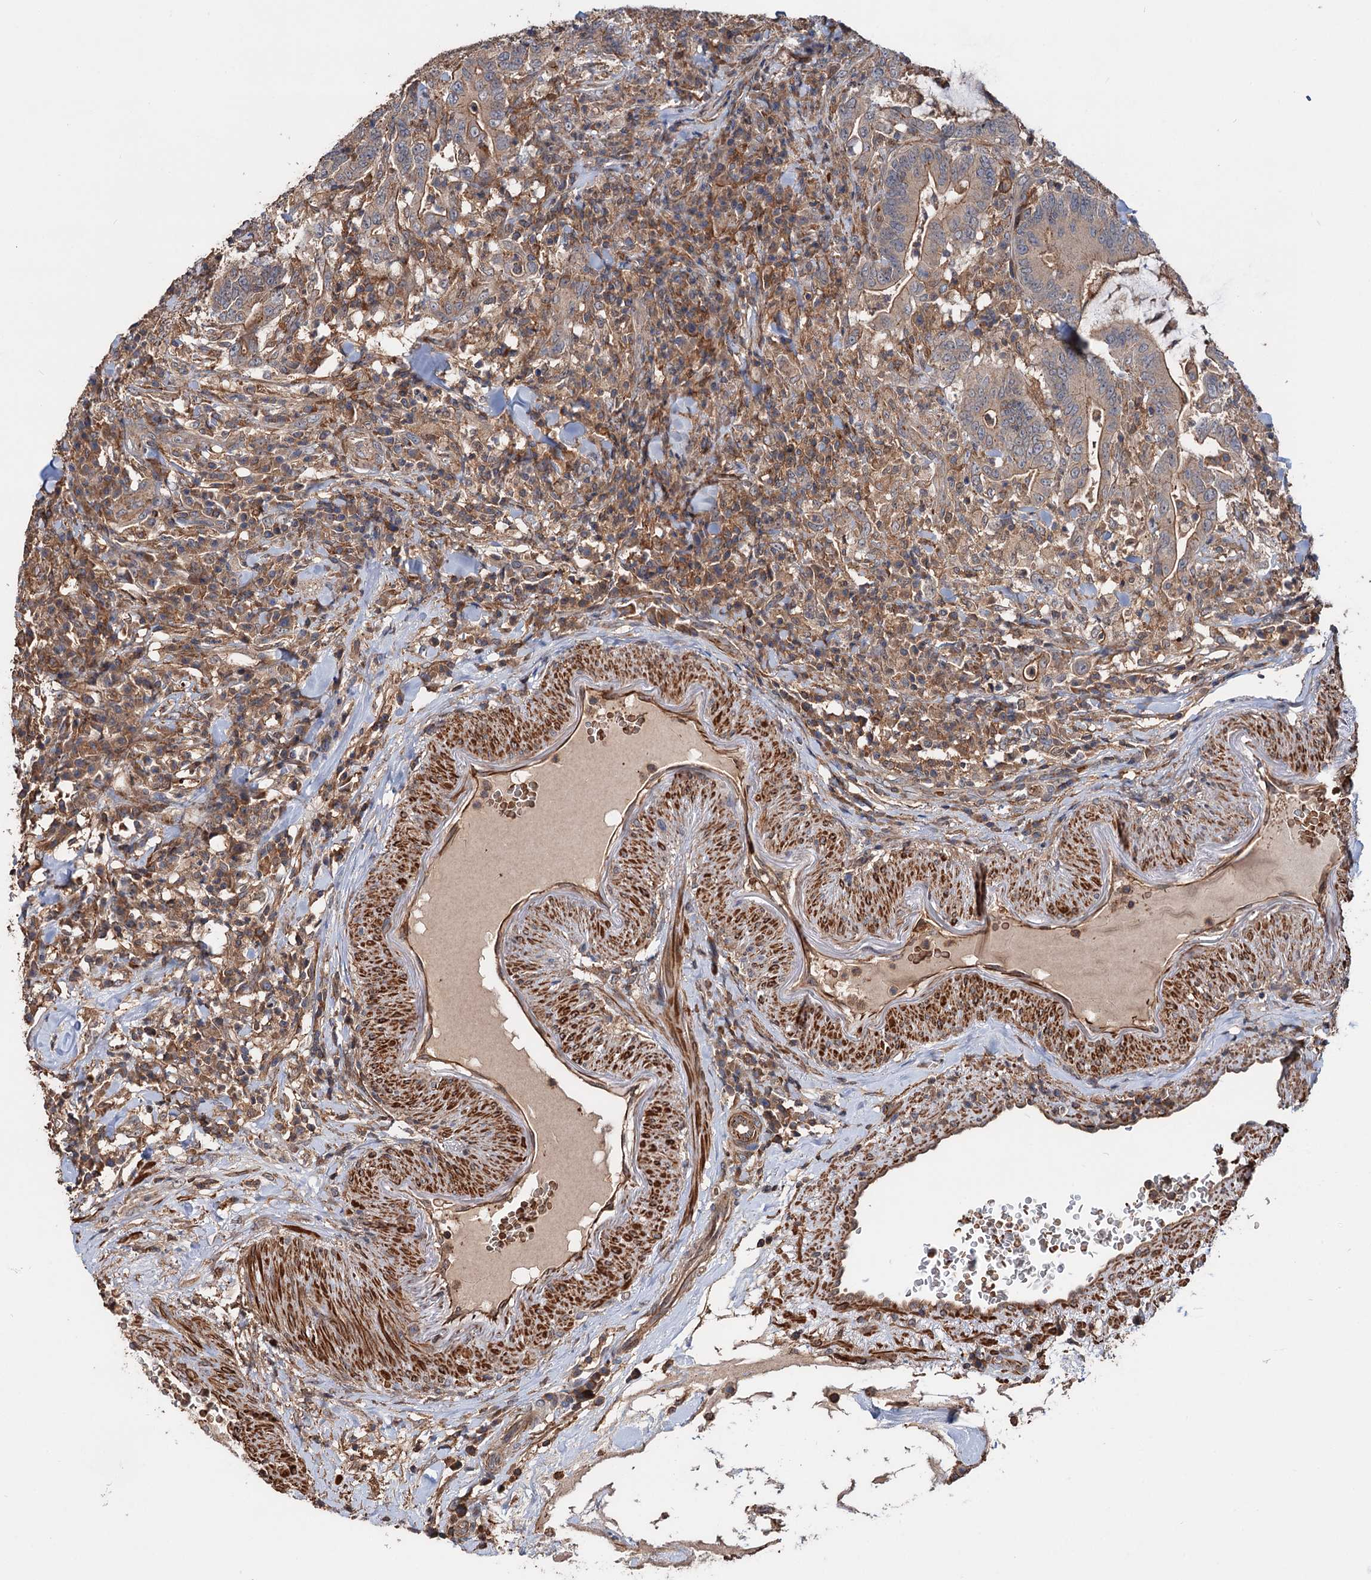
{"staining": {"intensity": "moderate", "quantity": ">75%", "location": "cytoplasmic/membranous"}, "tissue": "colorectal cancer", "cell_type": "Tumor cells", "image_type": "cancer", "snomed": [{"axis": "morphology", "description": "Adenocarcinoma, NOS"}, {"axis": "topography", "description": "Colon"}], "caption": "This is a micrograph of immunohistochemistry (IHC) staining of colorectal cancer (adenocarcinoma), which shows moderate staining in the cytoplasmic/membranous of tumor cells.", "gene": "GRIP1", "patient": {"sex": "female", "age": 66}}